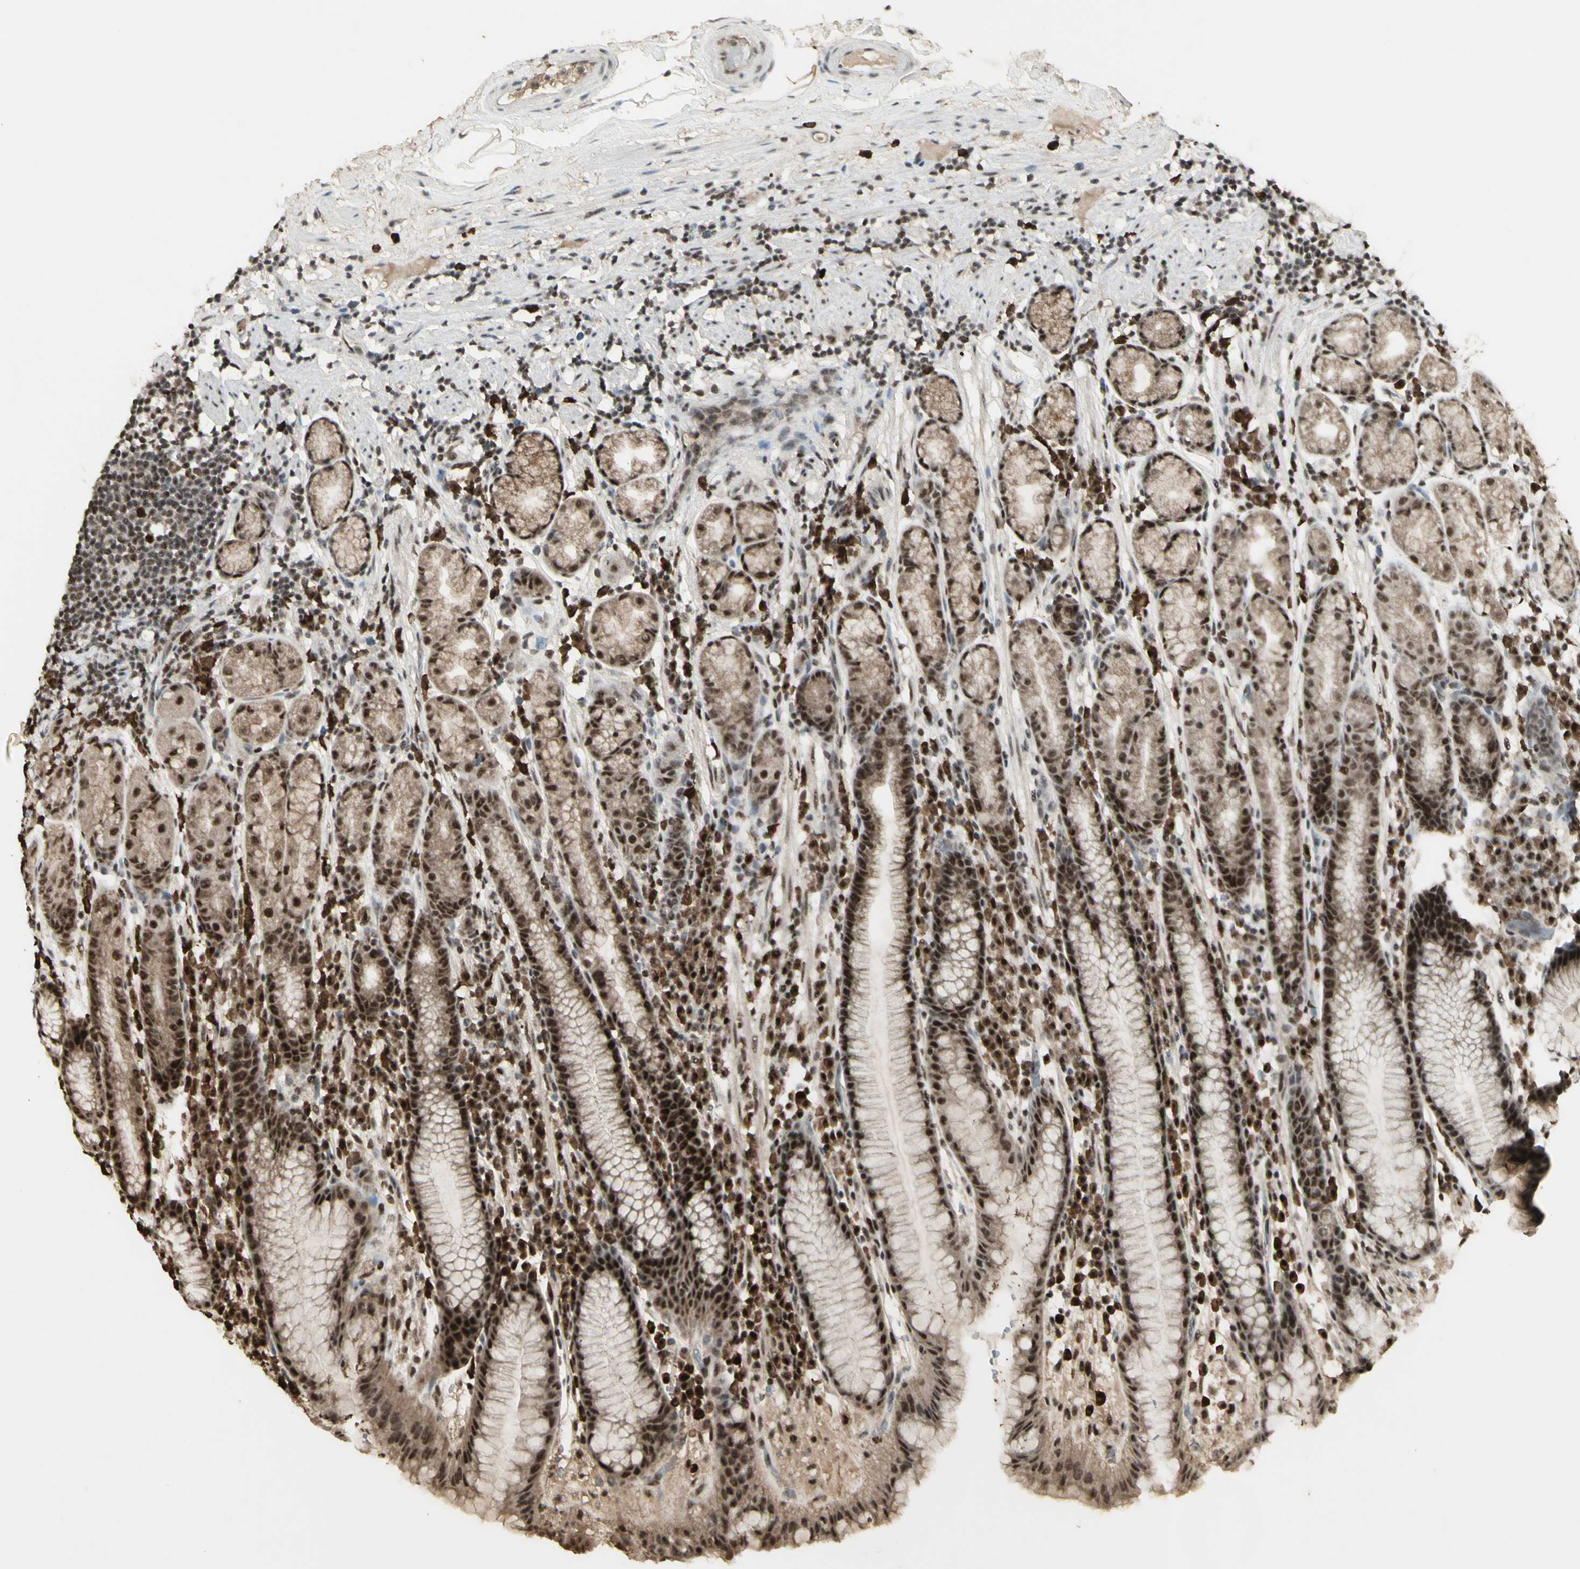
{"staining": {"intensity": "strong", "quantity": "25%-75%", "location": "nuclear"}, "tissue": "stomach", "cell_type": "Glandular cells", "image_type": "normal", "snomed": [{"axis": "morphology", "description": "Normal tissue, NOS"}, {"axis": "topography", "description": "Stomach, lower"}], "caption": "Immunohistochemistry staining of unremarkable stomach, which reveals high levels of strong nuclear positivity in approximately 25%-75% of glandular cells indicating strong nuclear protein positivity. The staining was performed using DAB (brown) for protein detection and nuclei were counterstained in hematoxylin (blue).", "gene": "CCNT1", "patient": {"sex": "male", "age": 52}}